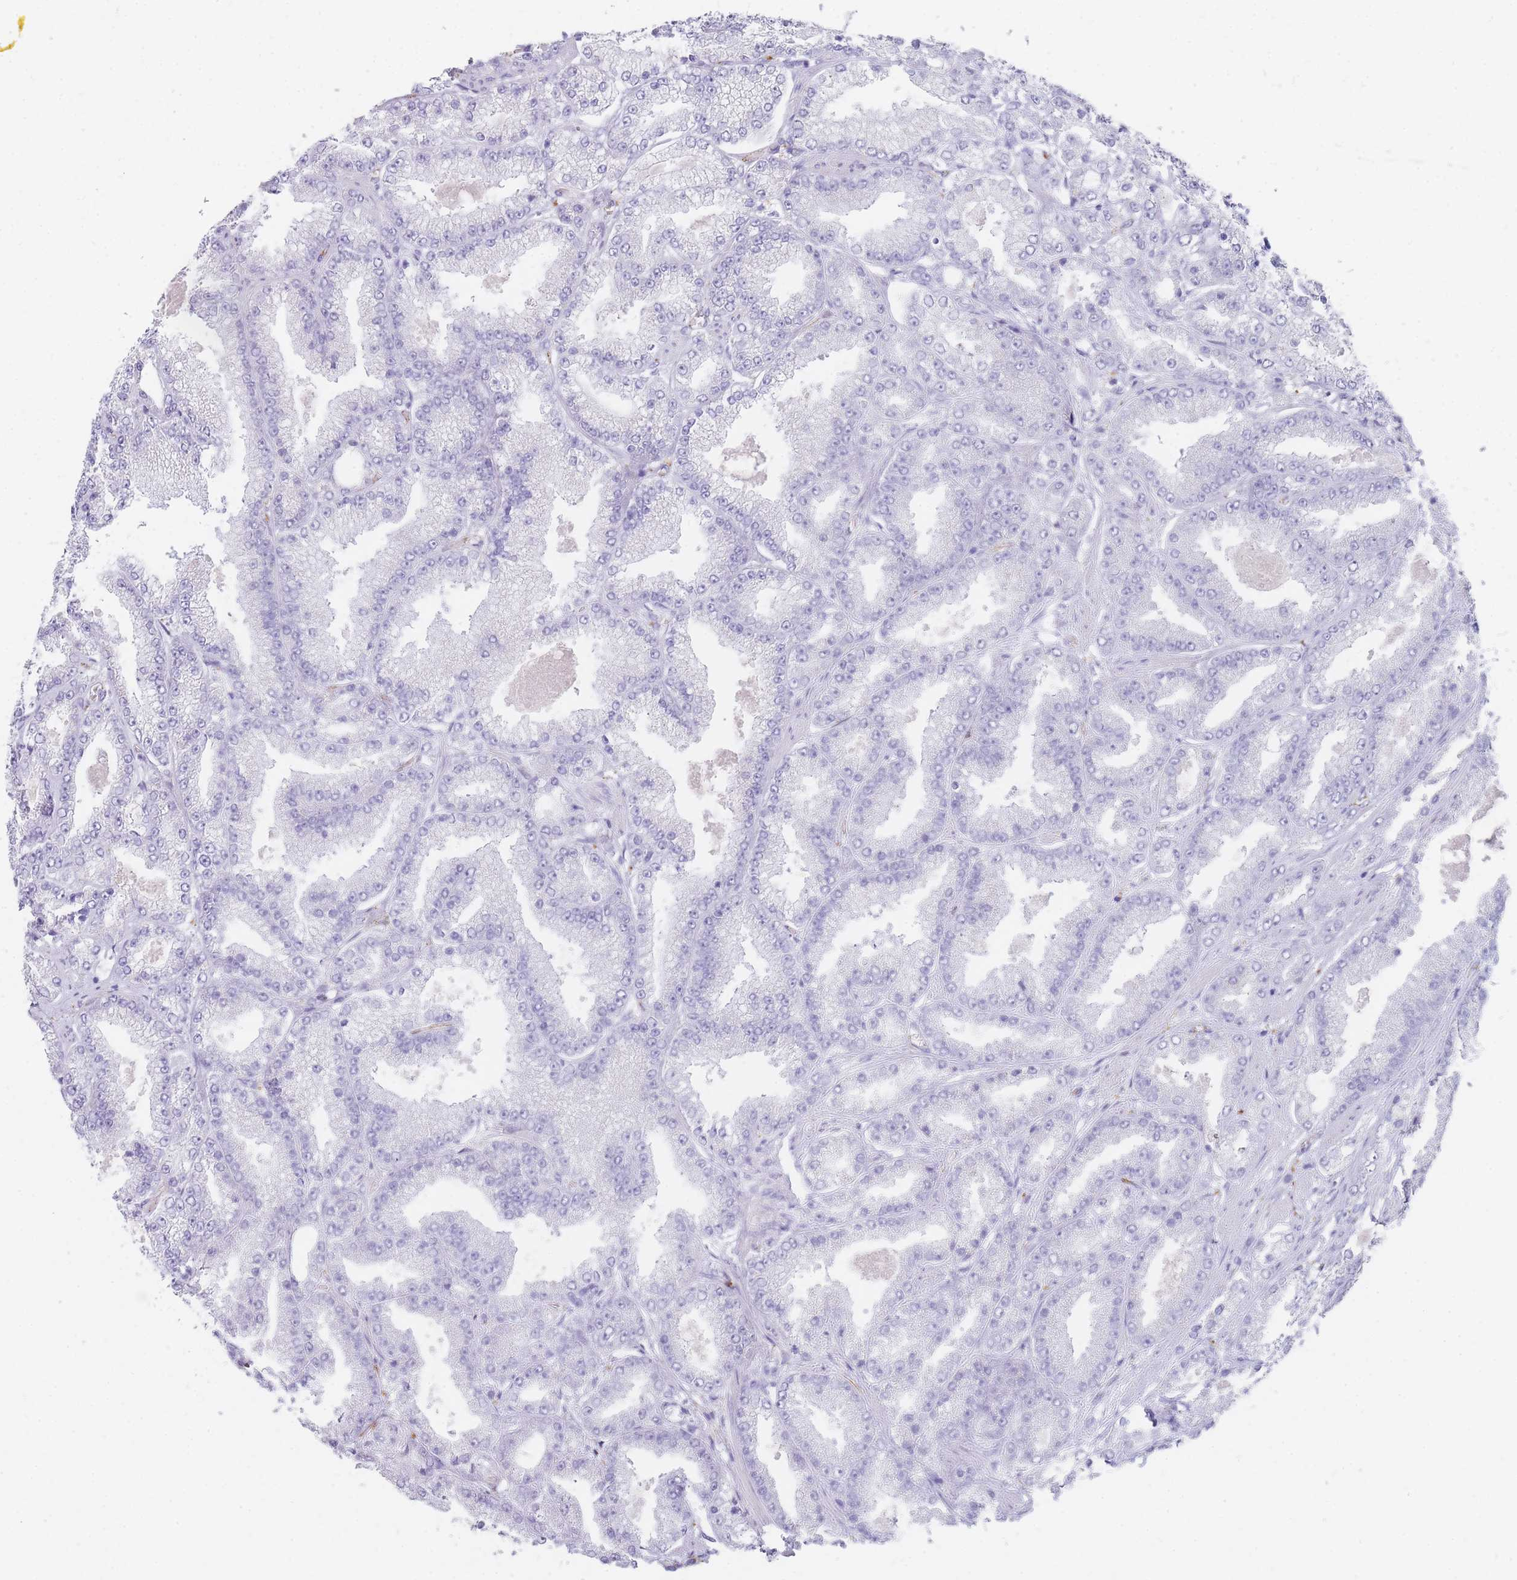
{"staining": {"intensity": "negative", "quantity": "none", "location": "none"}, "tissue": "prostate cancer", "cell_type": "Tumor cells", "image_type": "cancer", "snomed": [{"axis": "morphology", "description": "Adenocarcinoma, High grade"}, {"axis": "topography", "description": "Prostate"}], "caption": "Immunohistochemical staining of prostate adenocarcinoma (high-grade) demonstrates no significant staining in tumor cells. (Brightfield microscopy of DAB (3,3'-diaminobenzidine) immunohistochemistry at high magnification).", "gene": "RHO", "patient": {"sex": "male", "age": 68}}